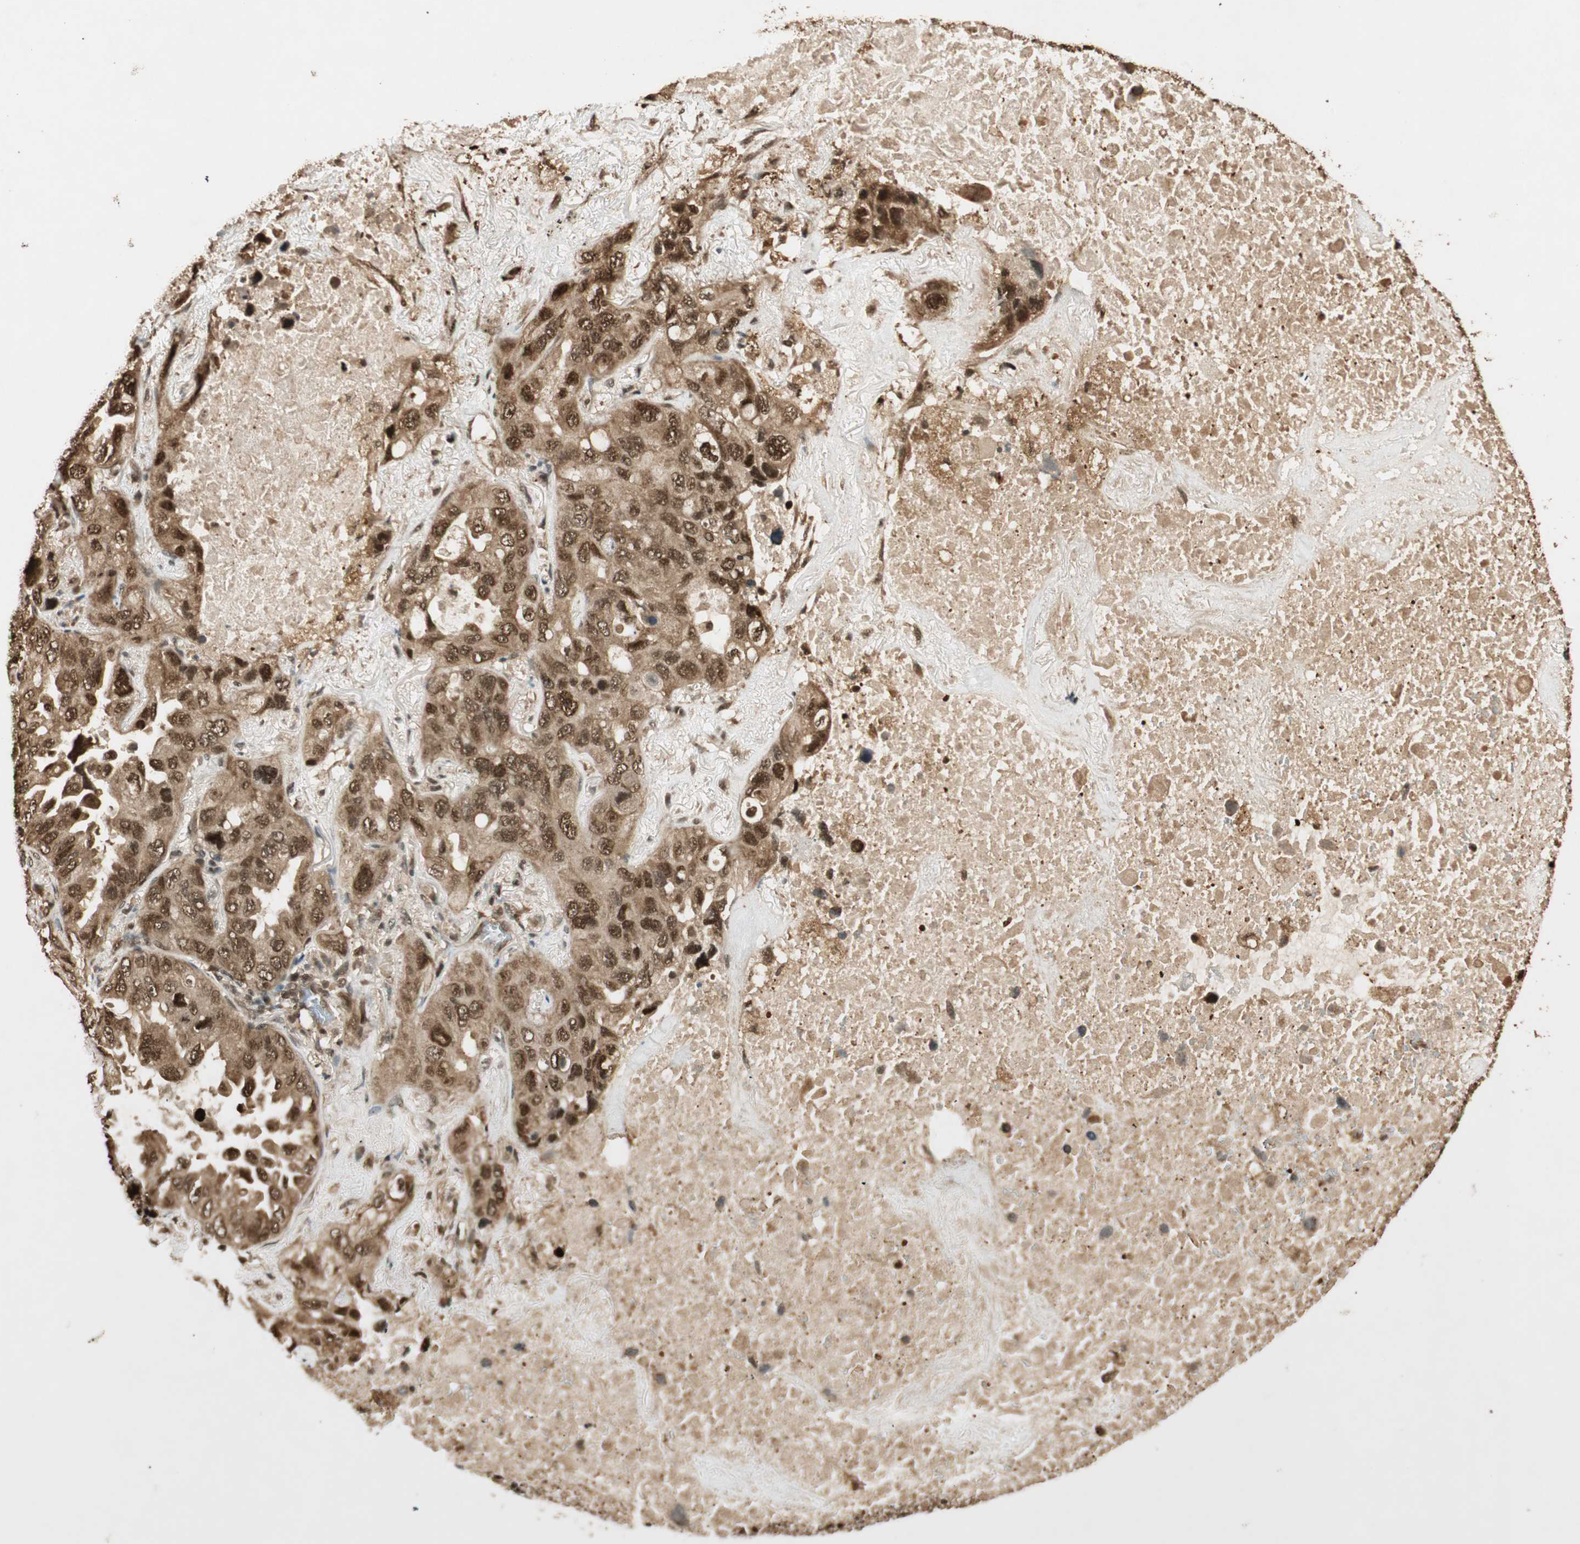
{"staining": {"intensity": "strong", "quantity": ">75%", "location": "cytoplasmic/membranous,nuclear"}, "tissue": "lung cancer", "cell_type": "Tumor cells", "image_type": "cancer", "snomed": [{"axis": "morphology", "description": "Squamous cell carcinoma, NOS"}, {"axis": "topography", "description": "Lung"}], "caption": "The image displays a brown stain indicating the presence of a protein in the cytoplasmic/membranous and nuclear of tumor cells in squamous cell carcinoma (lung). The staining was performed using DAB, with brown indicating positive protein expression. Nuclei are stained blue with hematoxylin.", "gene": "RPA3", "patient": {"sex": "female", "age": 73}}